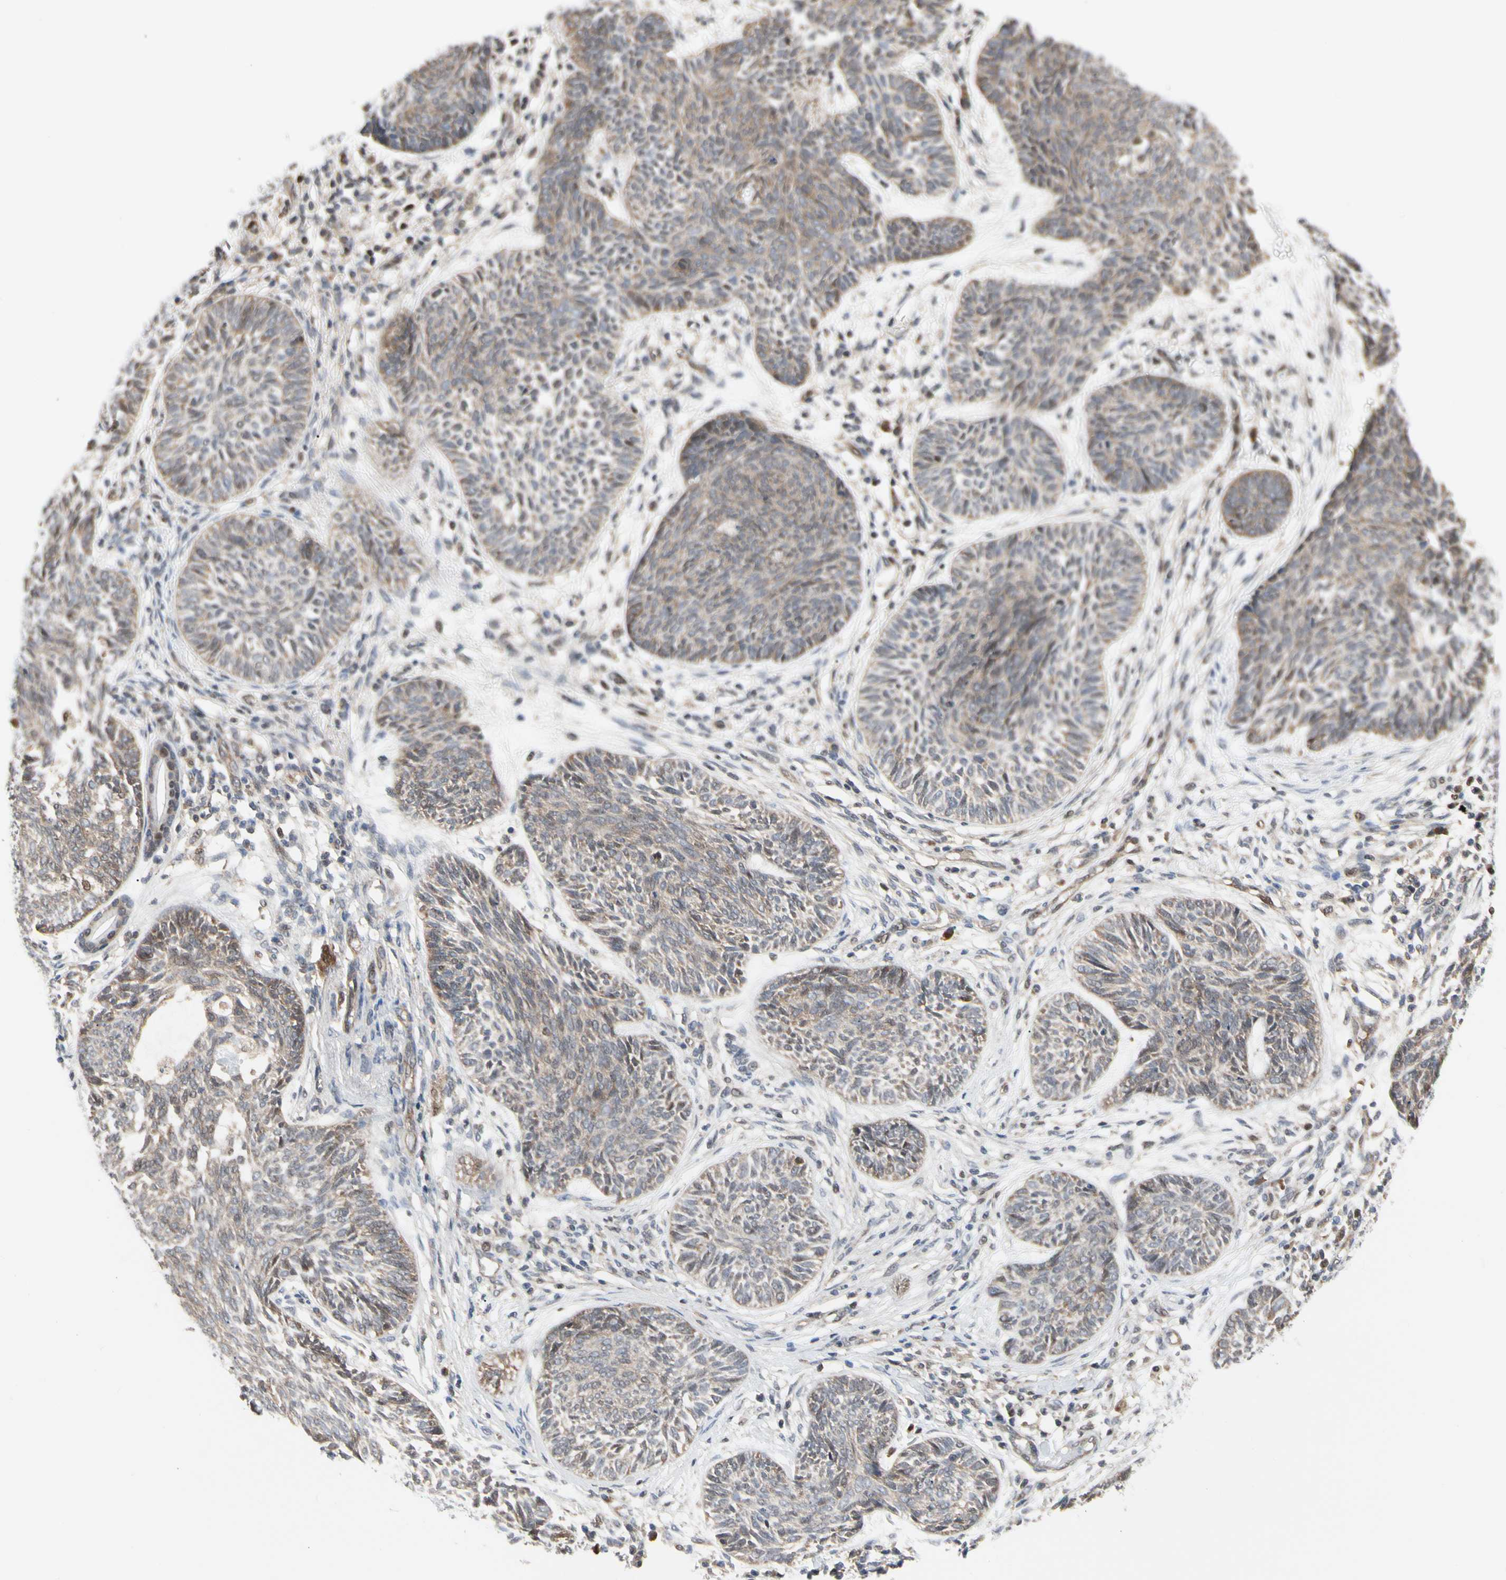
{"staining": {"intensity": "weak", "quantity": ">75%", "location": "cytoplasmic/membranous"}, "tissue": "skin cancer", "cell_type": "Tumor cells", "image_type": "cancer", "snomed": [{"axis": "morphology", "description": "Papilloma, NOS"}, {"axis": "morphology", "description": "Basal cell carcinoma"}, {"axis": "topography", "description": "Skin"}], "caption": "Human skin basal cell carcinoma stained with a protein marker demonstrates weak staining in tumor cells.", "gene": "CDK5", "patient": {"sex": "male", "age": 87}}